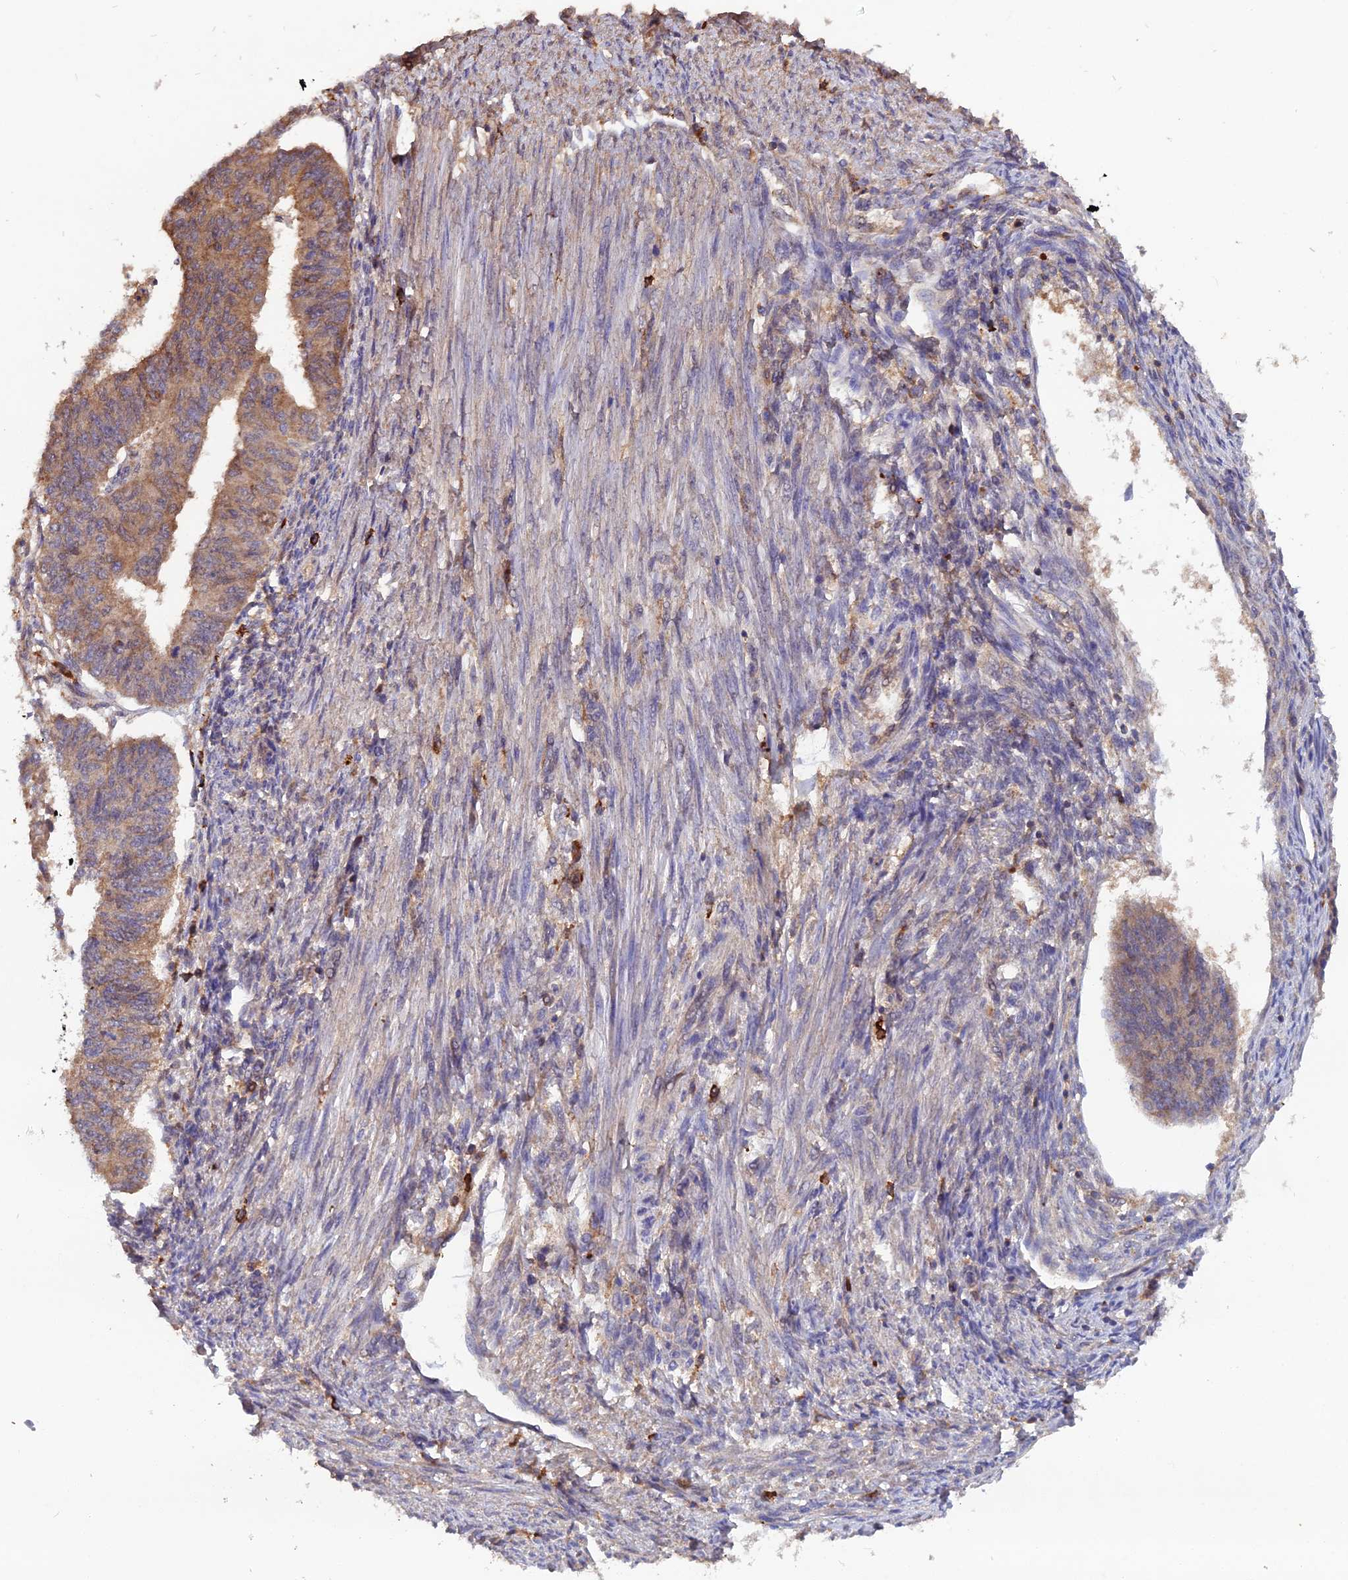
{"staining": {"intensity": "moderate", "quantity": "<25%", "location": "cytoplasmic/membranous"}, "tissue": "endometrial cancer", "cell_type": "Tumor cells", "image_type": "cancer", "snomed": [{"axis": "morphology", "description": "Adenocarcinoma, NOS"}, {"axis": "topography", "description": "Endometrium"}], "caption": "Immunohistochemistry (IHC) (DAB (3,3'-diaminobenzidine)) staining of adenocarcinoma (endometrial) demonstrates moderate cytoplasmic/membranous protein expression in approximately <25% of tumor cells.", "gene": "TMEM258", "patient": {"sex": "female", "age": 32}}